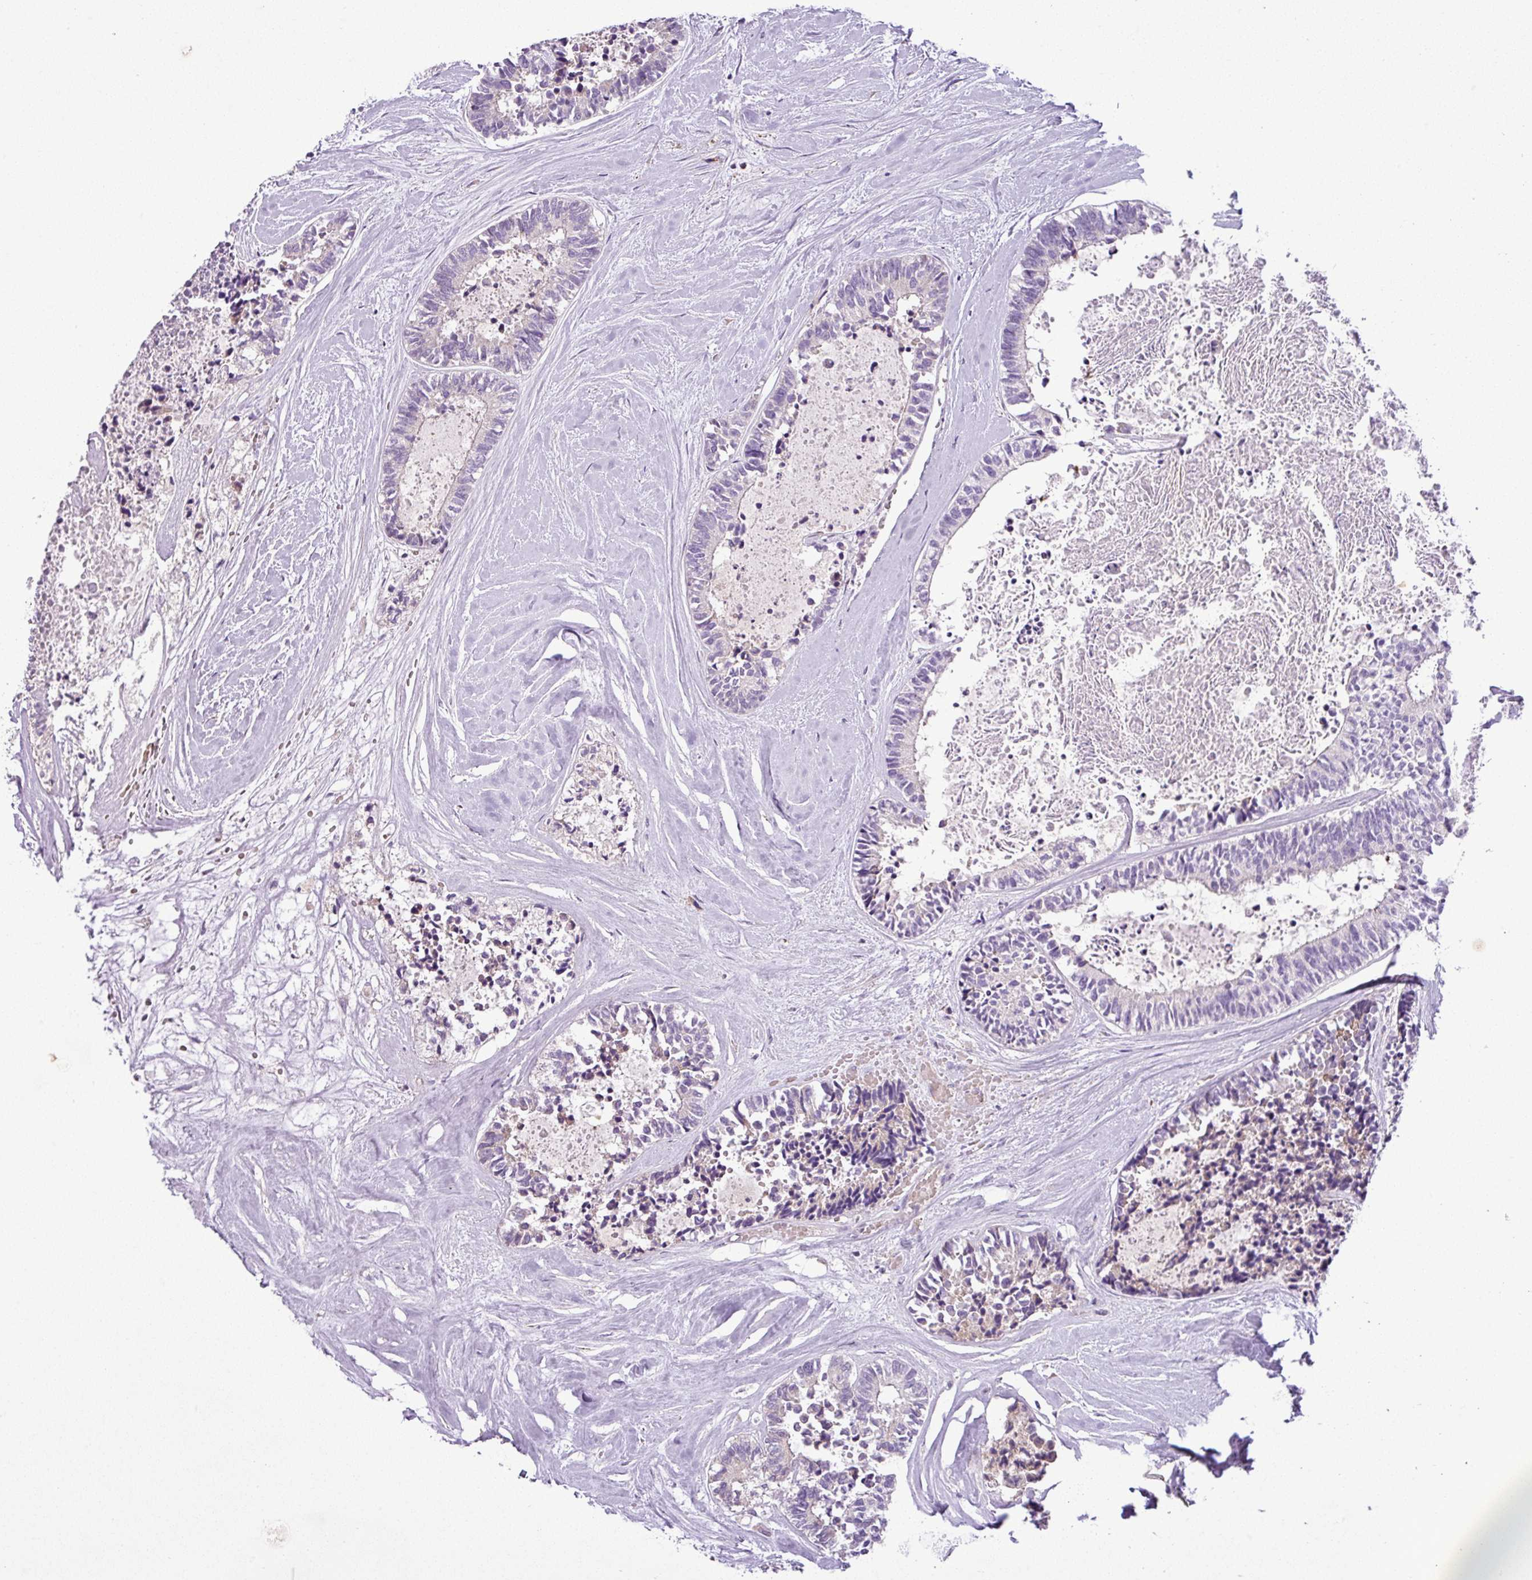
{"staining": {"intensity": "negative", "quantity": "none", "location": "none"}, "tissue": "colorectal cancer", "cell_type": "Tumor cells", "image_type": "cancer", "snomed": [{"axis": "morphology", "description": "Adenocarcinoma, NOS"}, {"axis": "topography", "description": "Colon"}, {"axis": "topography", "description": "Rectum"}], "caption": "This is an immunohistochemistry micrograph of human adenocarcinoma (colorectal). There is no positivity in tumor cells.", "gene": "MOCS3", "patient": {"sex": "male", "age": 57}}